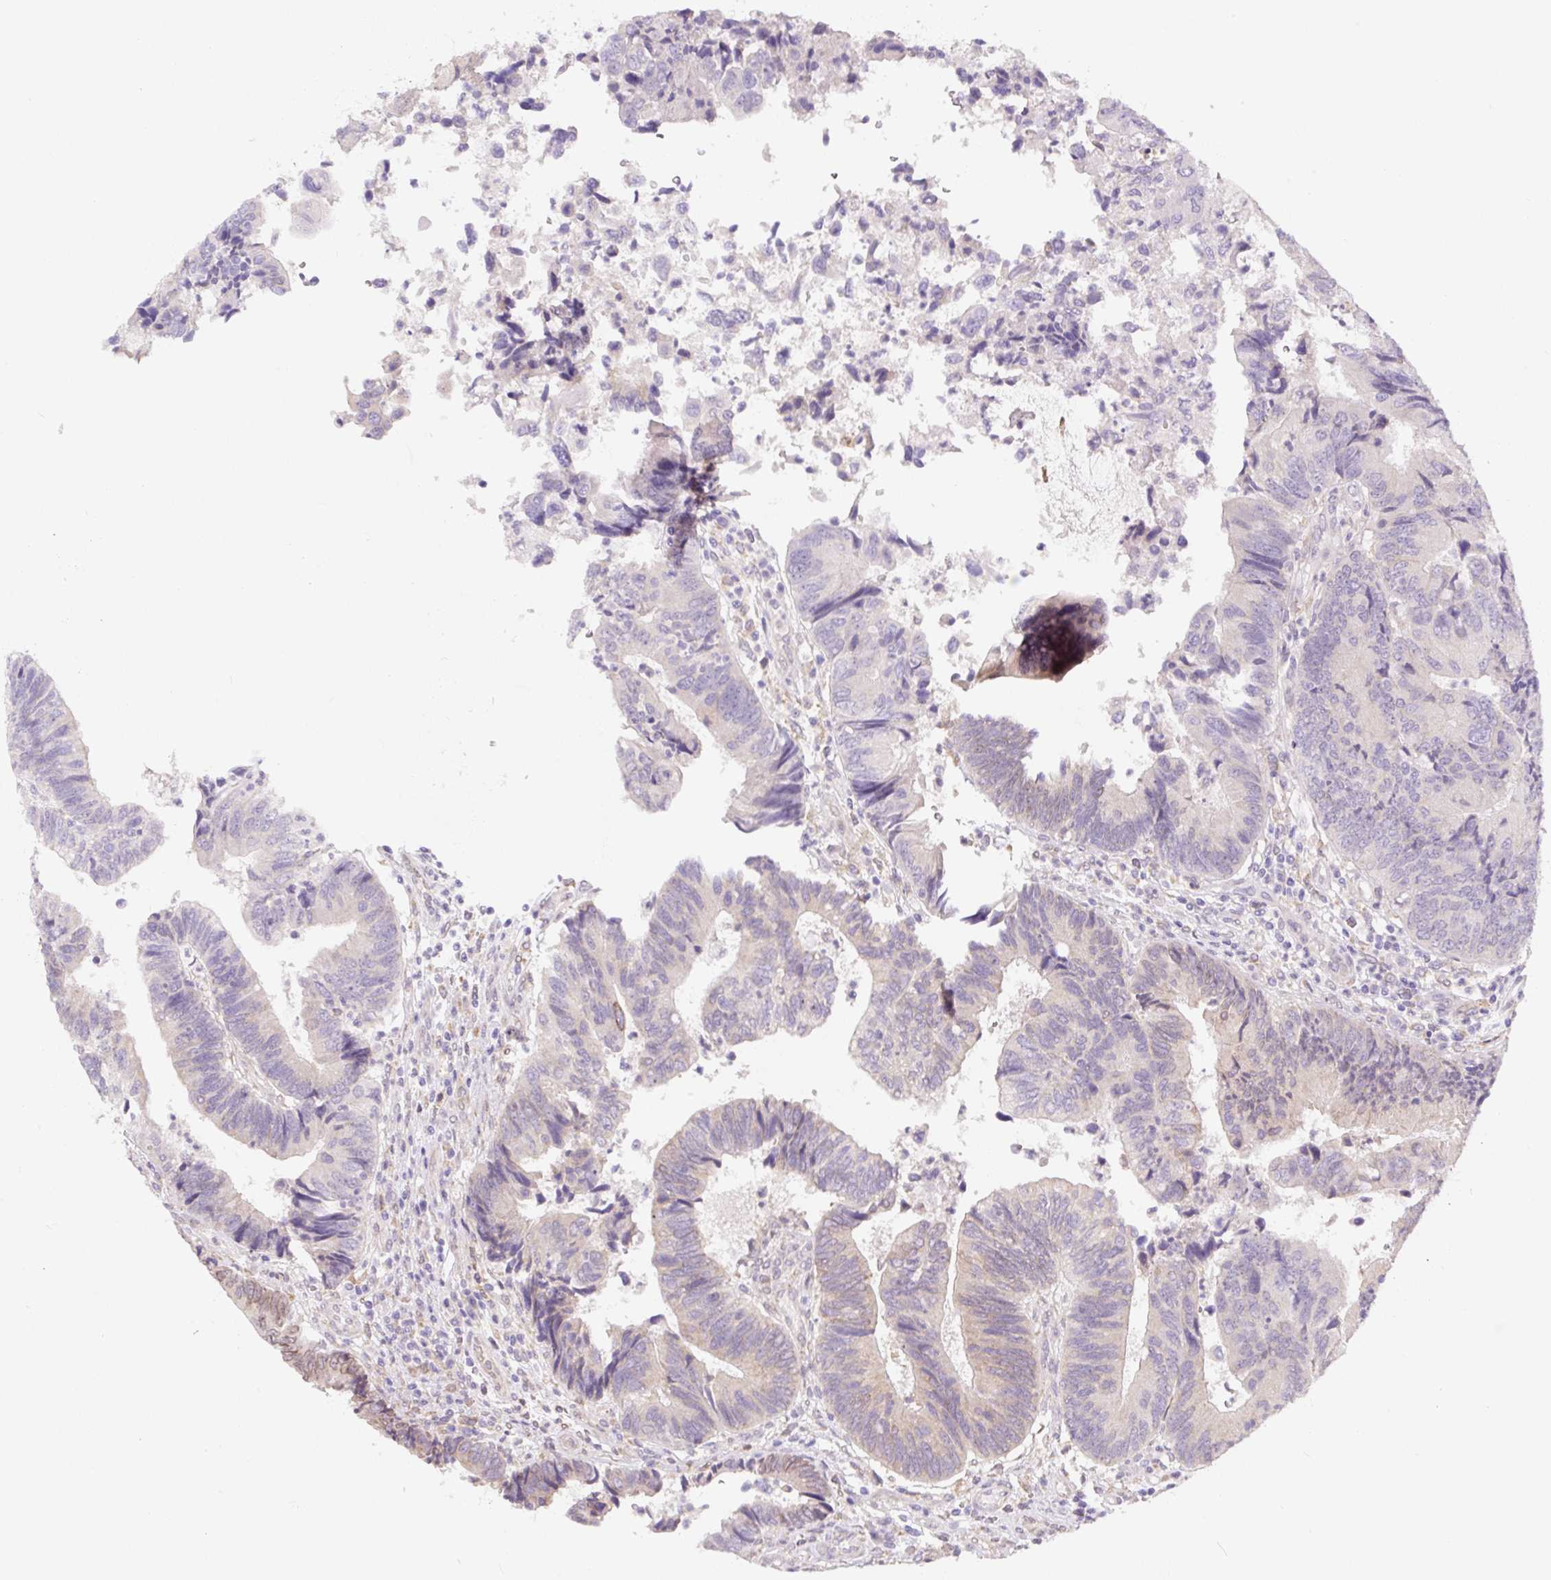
{"staining": {"intensity": "negative", "quantity": "none", "location": "none"}, "tissue": "colorectal cancer", "cell_type": "Tumor cells", "image_type": "cancer", "snomed": [{"axis": "morphology", "description": "Adenocarcinoma, NOS"}, {"axis": "topography", "description": "Colon"}], "caption": "An image of human colorectal cancer is negative for staining in tumor cells. Brightfield microscopy of immunohistochemistry stained with DAB (brown) and hematoxylin (blue), captured at high magnification.", "gene": "ASRGL1", "patient": {"sex": "female", "age": 67}}